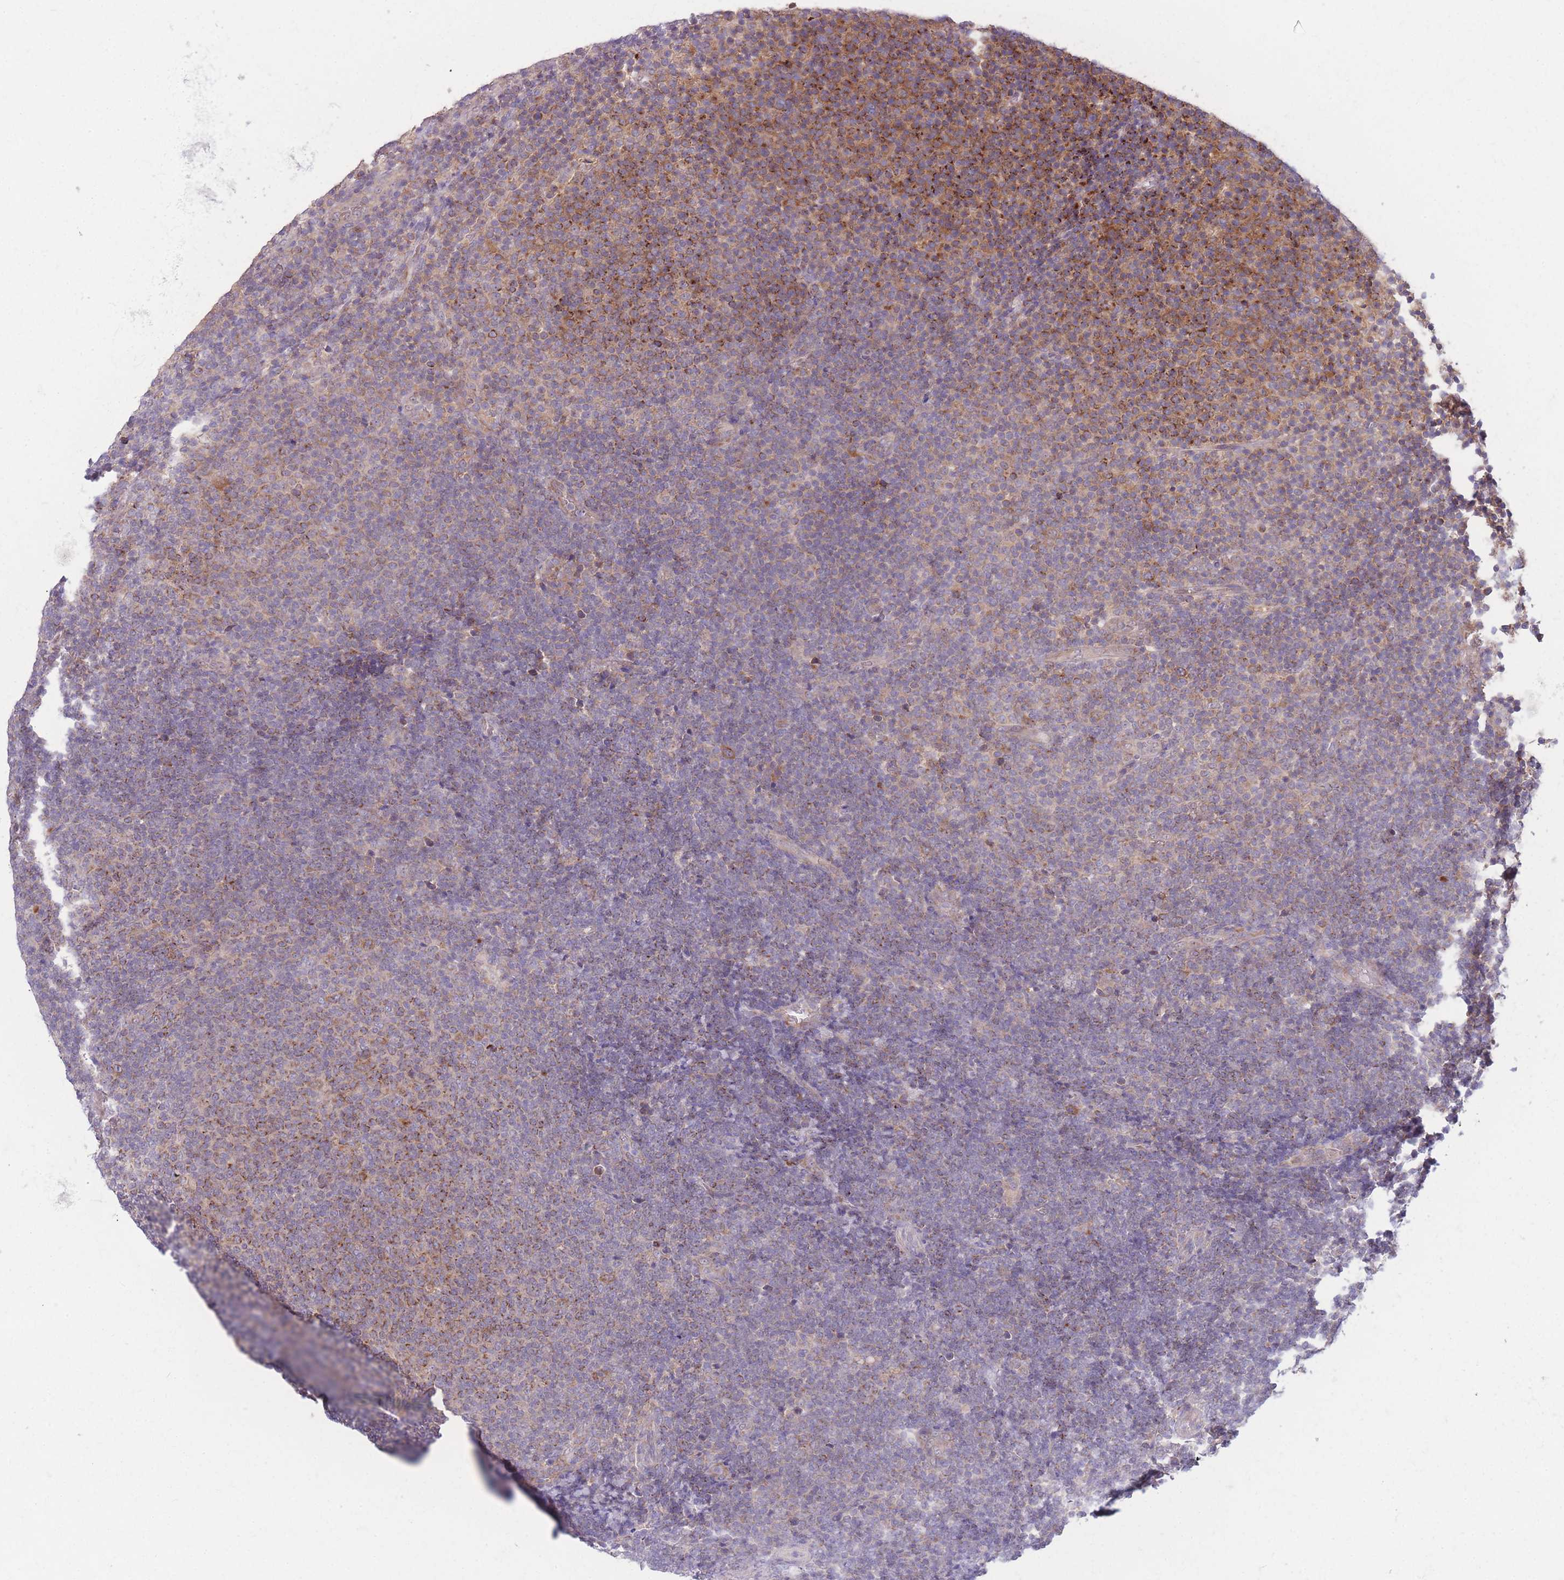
{"staining": {"intensity": "moderate", "quantity": "25%-75%", "location": "cytoplasmic/membranous"}, "tissue": "lymphoma", "cell_type": "Tumor cells", "image_type": "cancer", "snomed": [{"axis": "morphology", "description": "Malignant lymphoma, non-Hodgkin's type, Low grade"}, {"axis": "topography", "description": "Lymph node"}], "caption": "IHC photomicrograph of neoplastic tissue: human malignant lymphoma, non-Hodgkin's type (low-grade) stained using immunohistochemistry (IHC) demonstrates medium levels of moderate protein expression localized specifically in the cytoplasmic/membranous of tumor cells, appearing as a cytoplasmic/membranous brown color.", "gene": "CCT6B", "patient": {"sex": "male", "age": 66}}